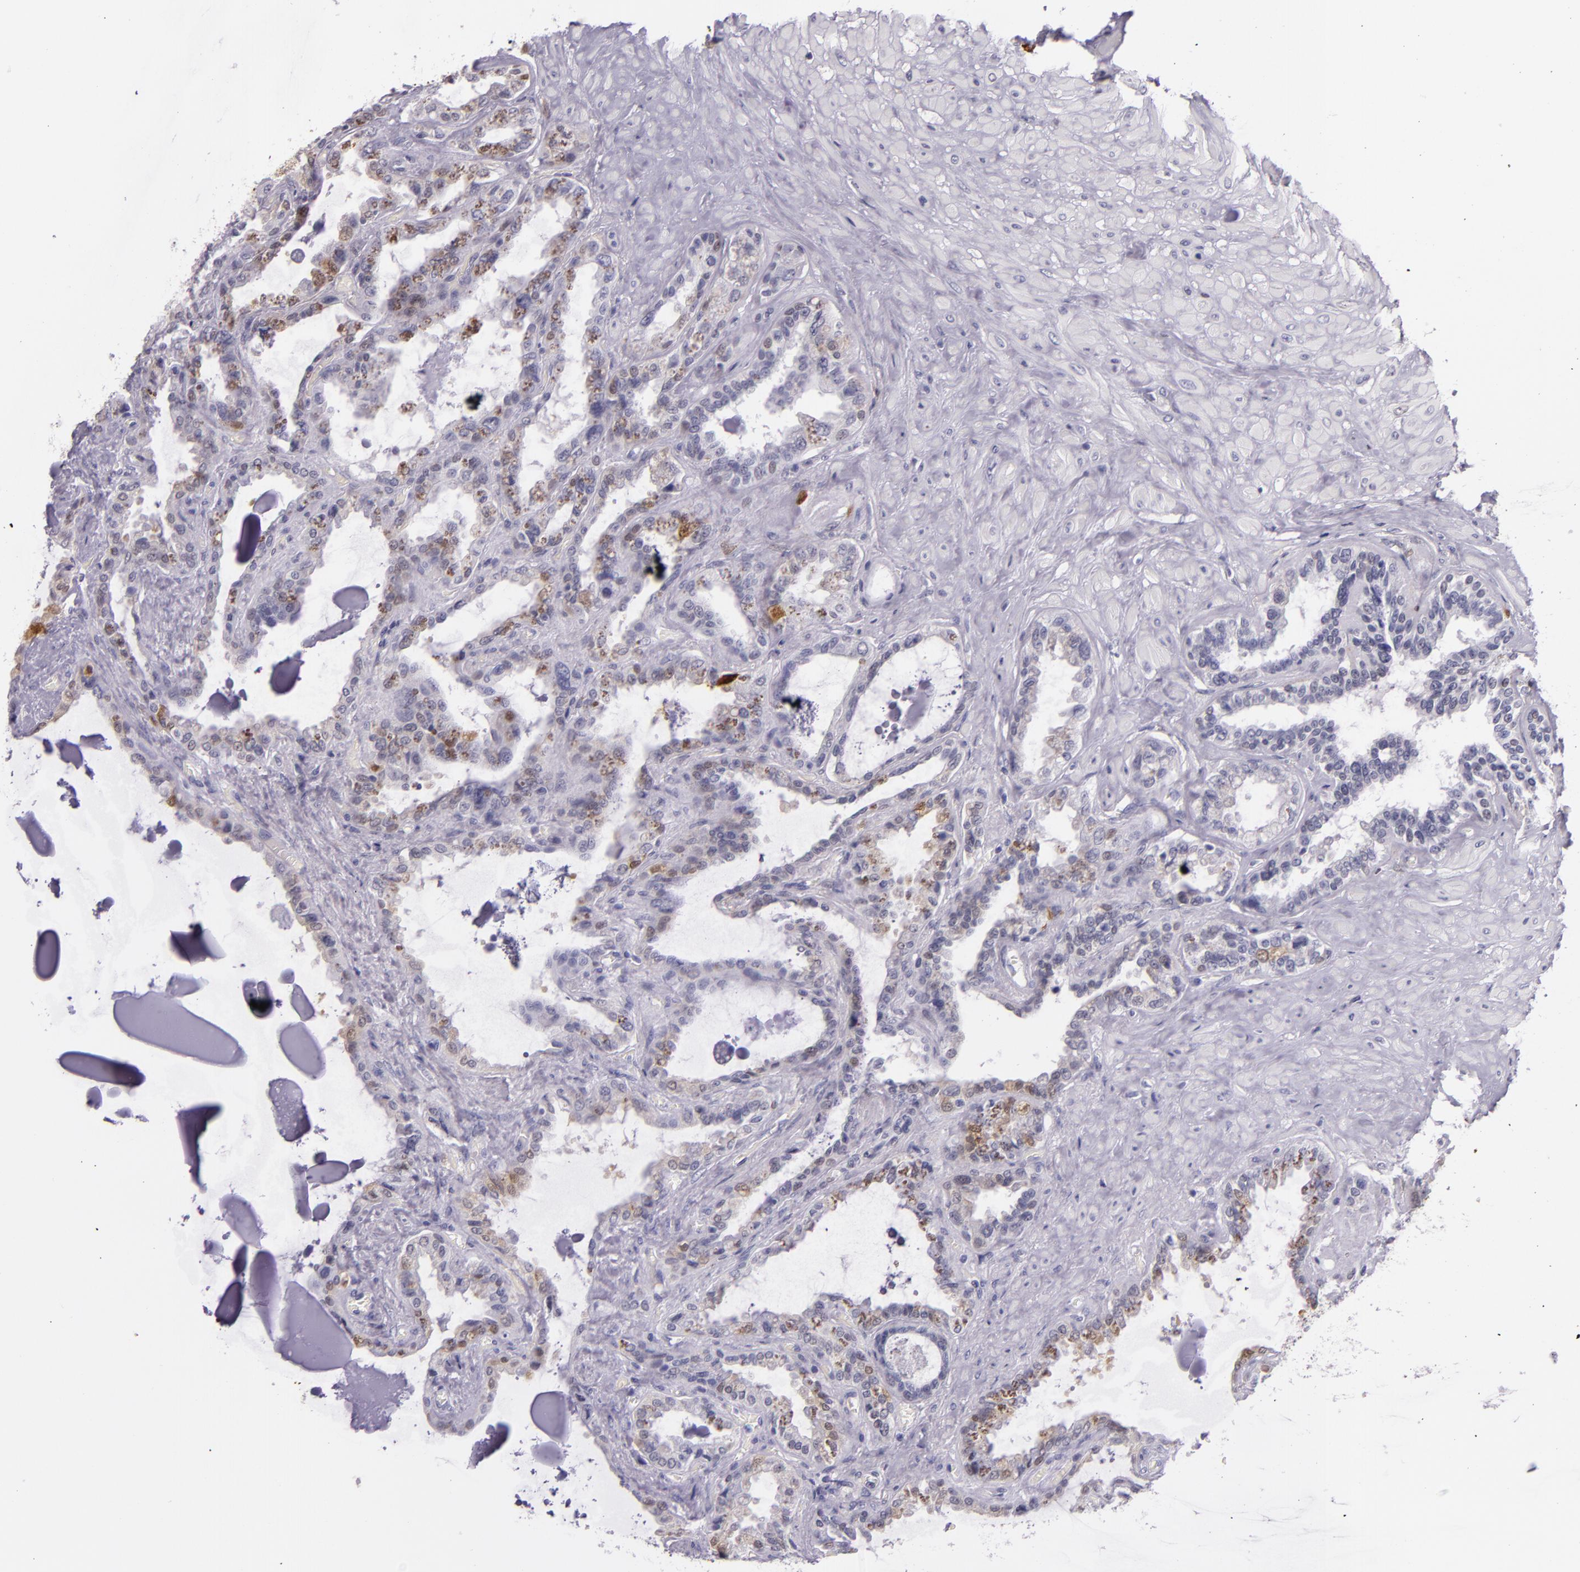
{"staining": {"intensity": "weak", "quantity": "<25%", "location": "nuclear"}, "tissue": "seminal vesicle", "cell_type": "Glandular cells", "image_type": "normal", "snomed": [{"axis": "morphology", "description": "Normal tissue, NOS"}, {"axis": "morphology", "description": "Inflammation, NOS"}, {"axis": "topography", "description": "Urinary bladder"}, {"axis": "topography", "description": "Prostate"}, {"axis": "topography", "description": "Seminal veicle"}], "caption": "Glandular cells are negative for protein expression in unremarkable human seminal vesicle. (DAB (3,3'-diaminobenzidine) immunohistochemistry, high magnification).", "gene": "MT1A", "patient": {"sex": "male", "age": 82}}